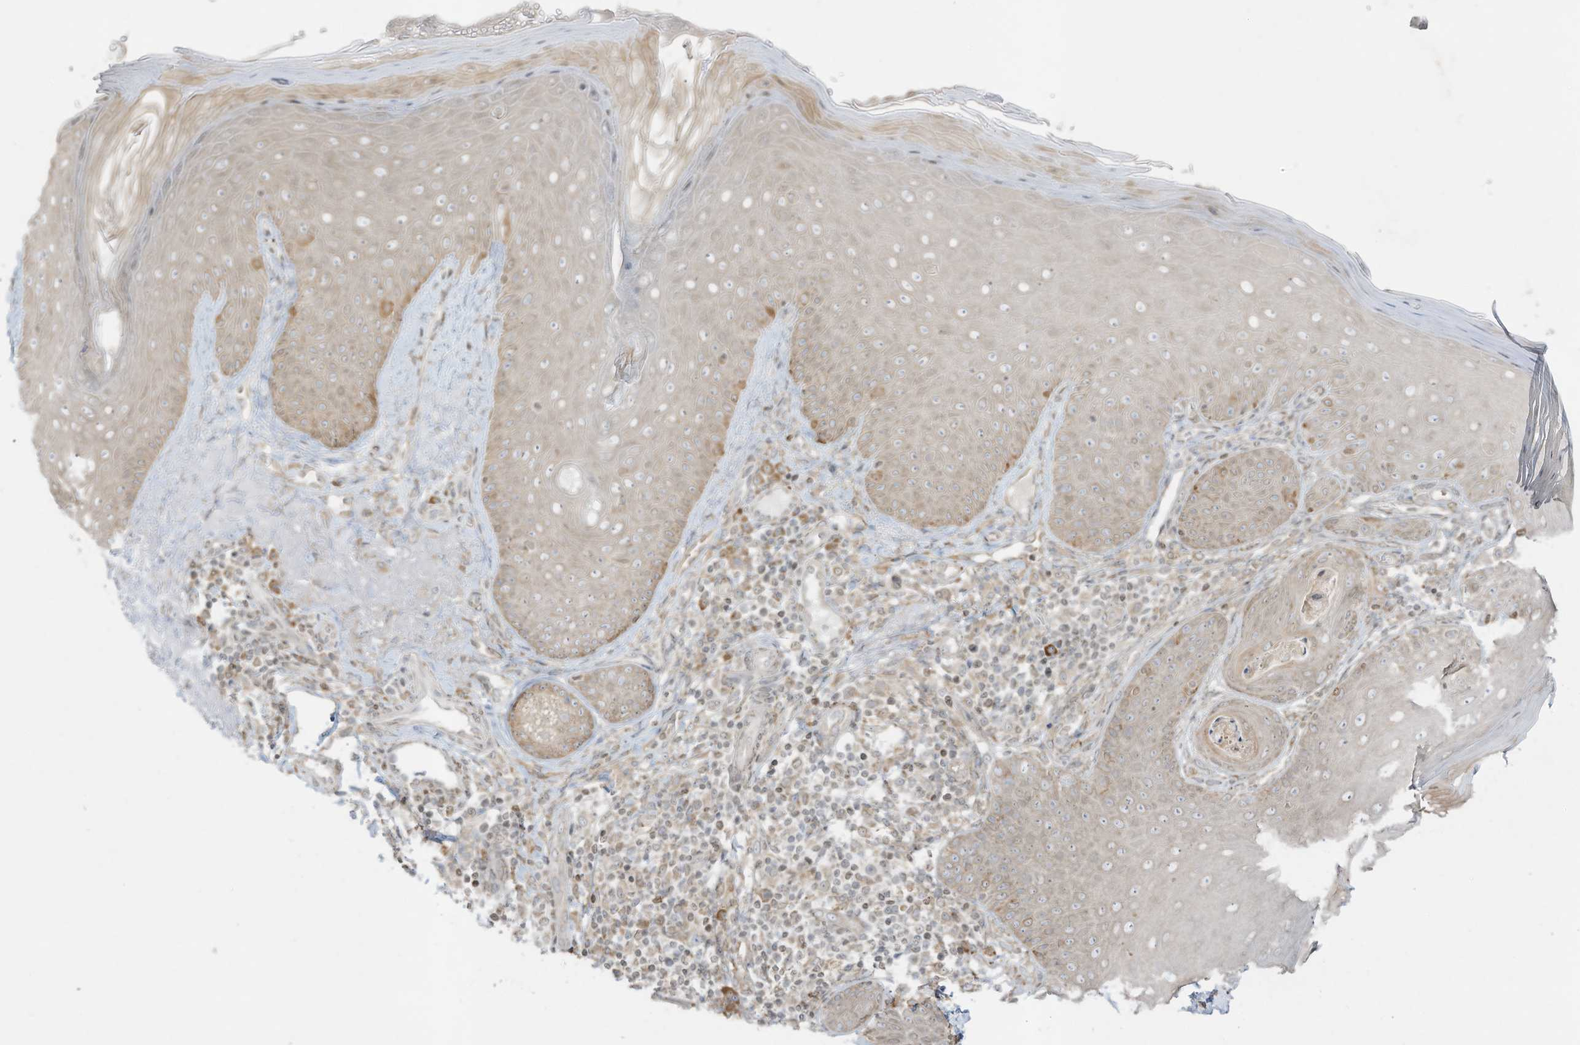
{"staining": {"intensity": "moderate", "quantity": ">75%", "location": "cytoplasmic/membranous"}, "tissue": "skin", "cell_type": "Fibroblasts", "image_type": "normal", "snomed": [{"axis": "morphology", "description": "Normal tissue, NOS"}, {"axis": "topography", "description": "Skin"}], "caption": "Immunohistochemistry image of normal skin stained for a protein (brown), which displays medium levels of moderate cytoplasmic/membranous expression in about >75% of fibroblasts.", "gene": "PTK6", "patient": {"sex": "male", "age": 57}}